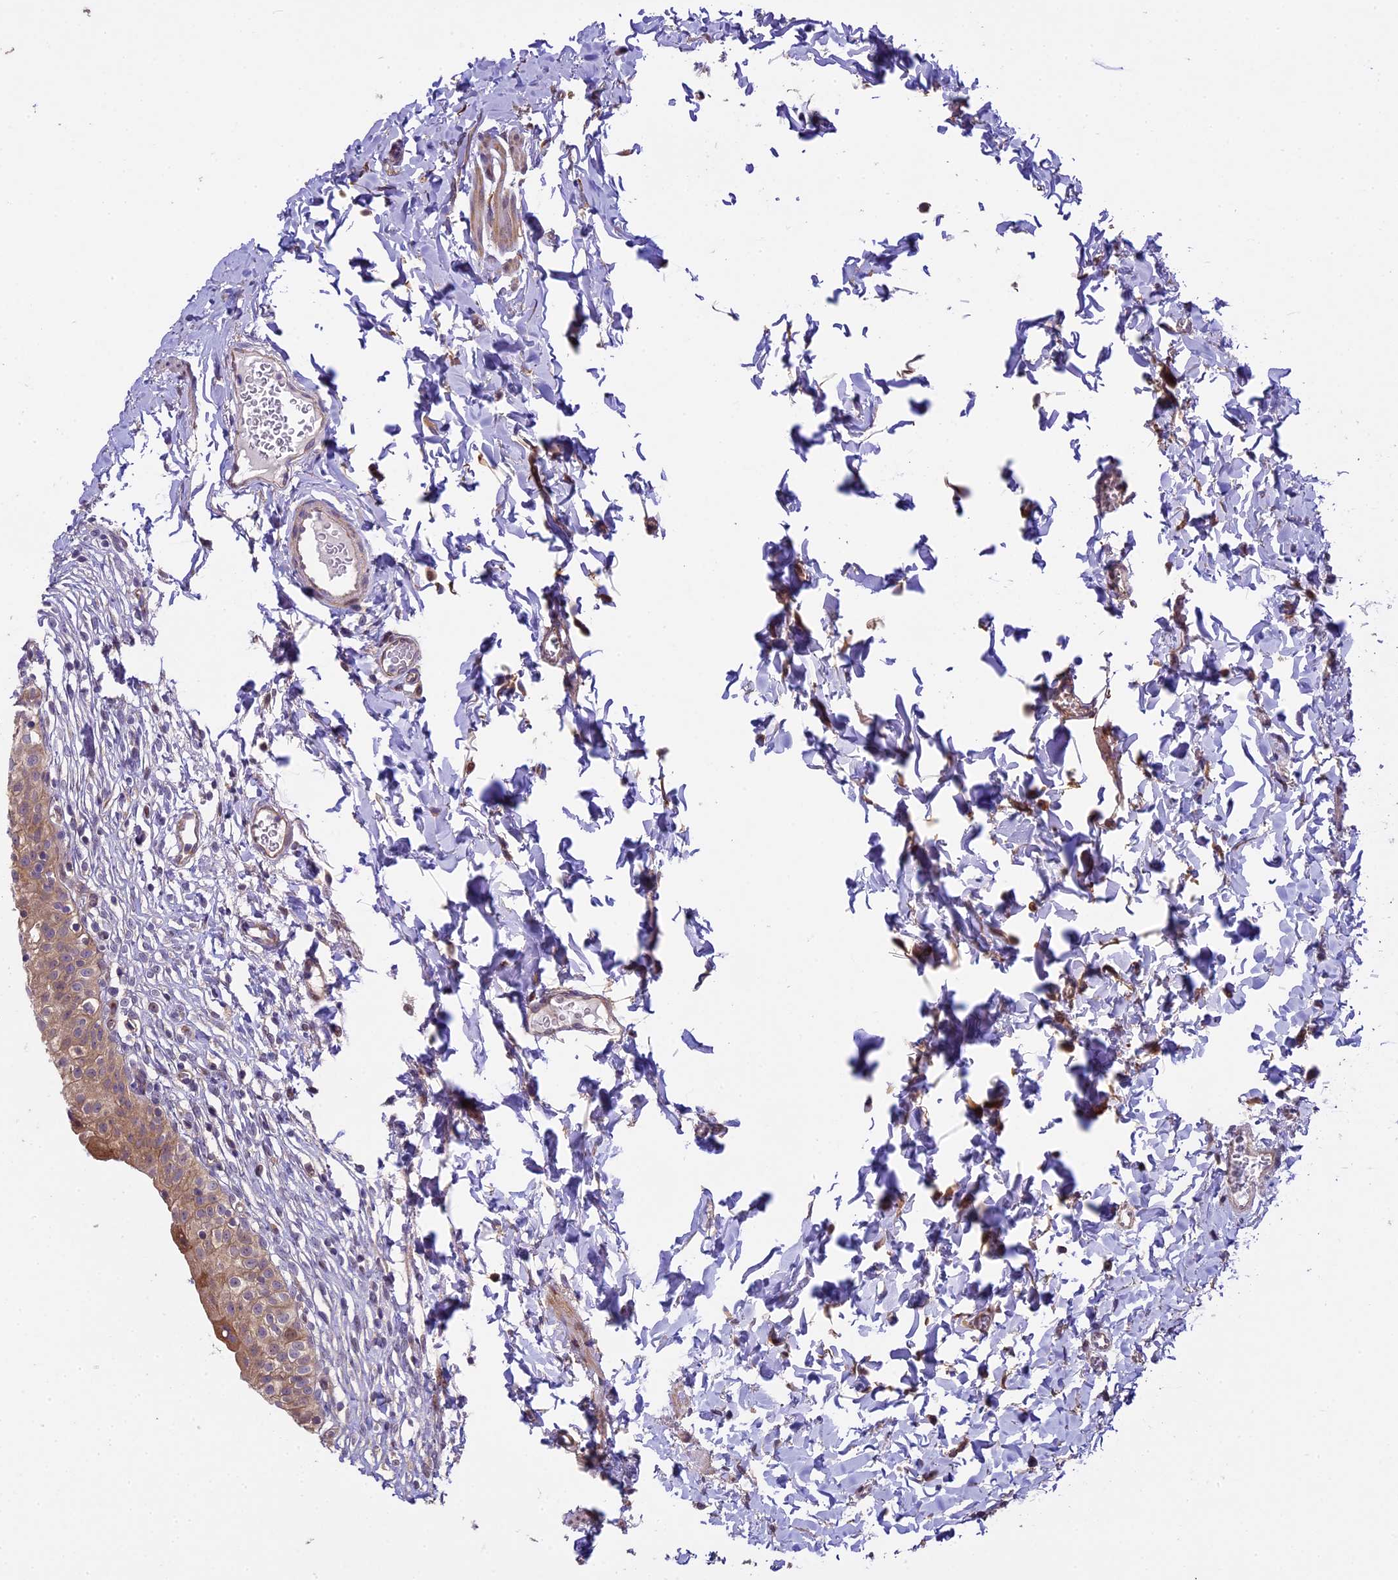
{"staining": {"intensity": "moderate", "quantity": "25%-75%", "location": "cytoplasmic/membranous"}, "tissue": "urinary bladder", "cell_type": "Urothelial cells", "image_type": "normal", "snomed": [{"axis": "morphology", "description": "Normal tissue, NOS"}, {"axis": "topography", "description": "Urinary bladder"}], "caption": "A high-resolution histopathology image shows IHC staining of unremarkable urinary bladder, which demonstrates moderate cytoplasmic/membranous positivity in about 25%-75% of urothelial cells.", "gene": "SPIRE1", "patient": {"sex": "male", "age": 55}}